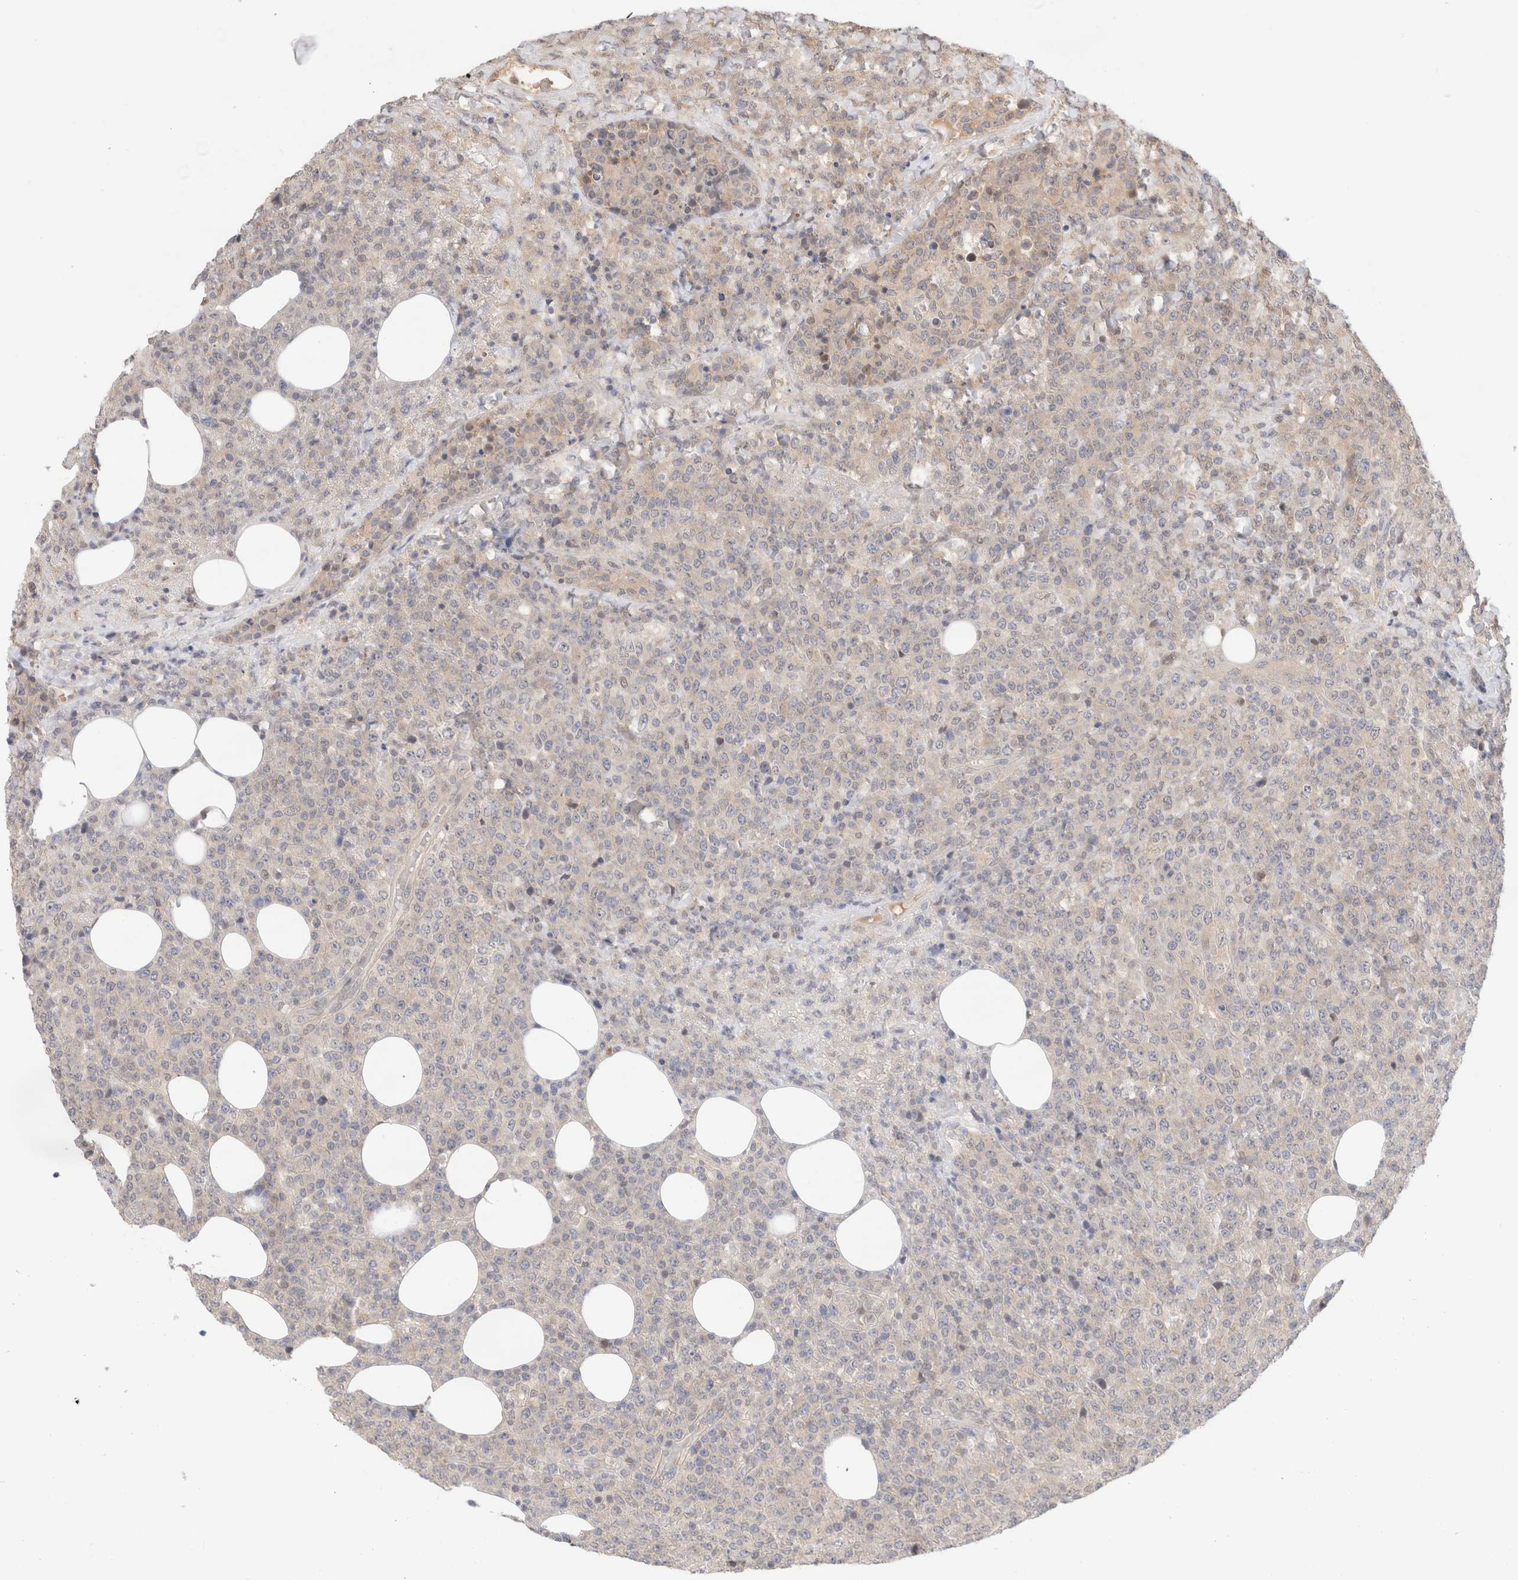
{"staining": {"intensity": "negative", "quantity": "none", "location": "none"}, "tissue": "lymphoma", "cell_type": "Tumor cells", "image_type": "cancer", "snomed": [{"axis": "morphology", "description": "Malignant lymphoma, non-Hodgkin's type, High grade"}, {"axis": "topography", "description": "Lymph node"}], "caption": "High magnification brightfield microscopy of lymphoma stained with DAB (3,3'-diaminobenzidine) (brown) and counterstained with hematoxylin (blue): tumor cells show no significant positivity.", "gene": "C17orf97", "patient": {"sex": "male", "age": 13}}